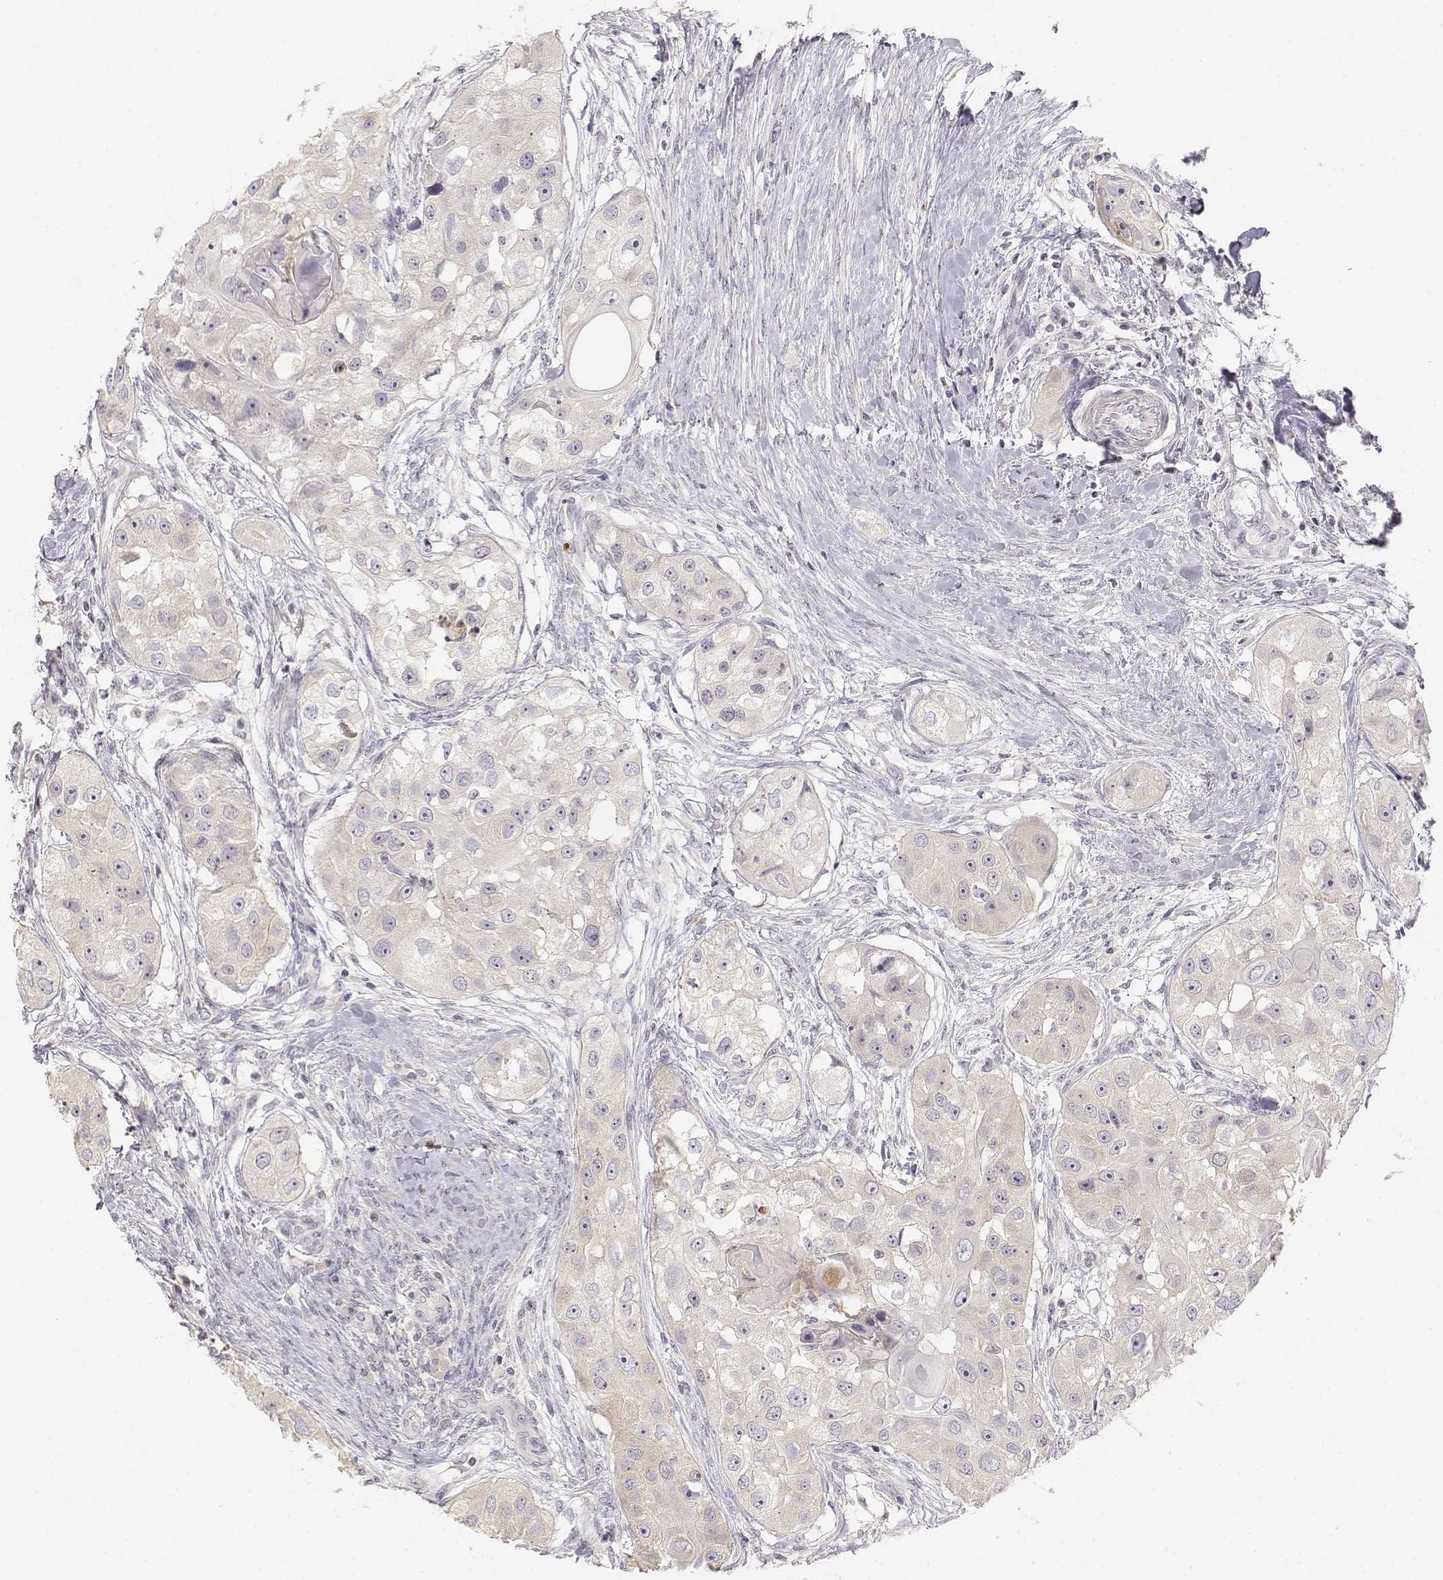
{"staining": {"intensity": "negative", "quantity": "none", "location": "none"}, "tissue": "head and neck cancer", "cell_type": "Tumor cells", "image_type": "cancer", "snomed": [{"axis": "morphology", "description": "Squamous cell carcinoma, NOS"}, {"axis": "topography", "description": "Head-Neck"}], "caption": "An IHC micrograph of head and neck cancer is shown. There is no staining in tumor cells of head and neck cancer.", "gene": "GLIPR1L2", "patient": {"sex": "male", "age": 51}}